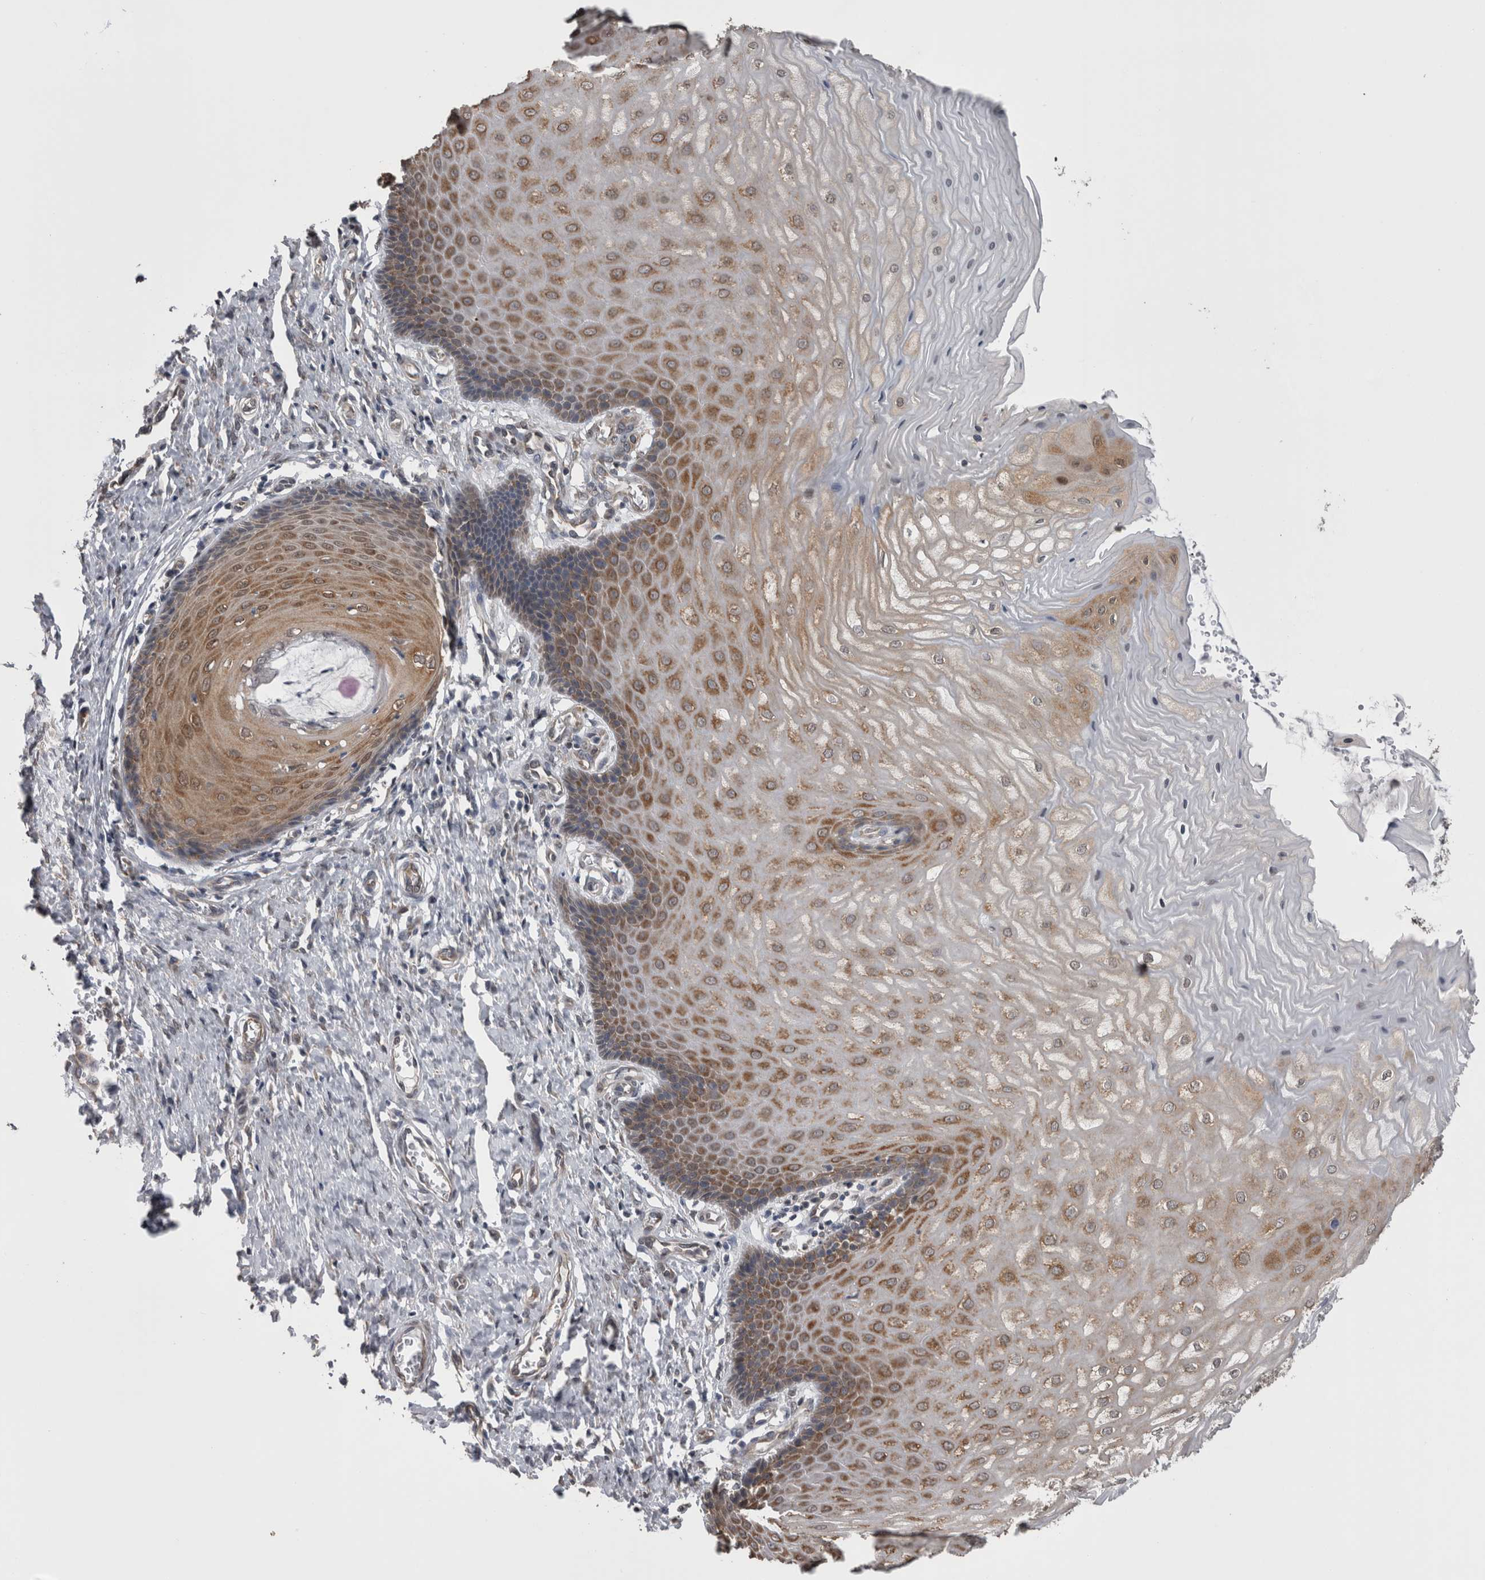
{"staining": {"intensity": "moderate", "quantity": "<25%", "location": "cytoplasmic/membranous"}, "tissue": "cervix", "cell_type": "Glandular cells", "image_type": "normal", "snomed": [{"axis": "morphology", "description": "Normal tissue, NOS"}, {"axis": "topography", "description": "Cervix"}], "caption": "Cervix stained with DAB (3,3'-diaminobenzidine) IHC demonstrates low levels of moderate cytoplasmic/membranous staining in about <25% of glandular cells.", "gene": "DDX6", "patient": {"sex": "female", "age": 55}}